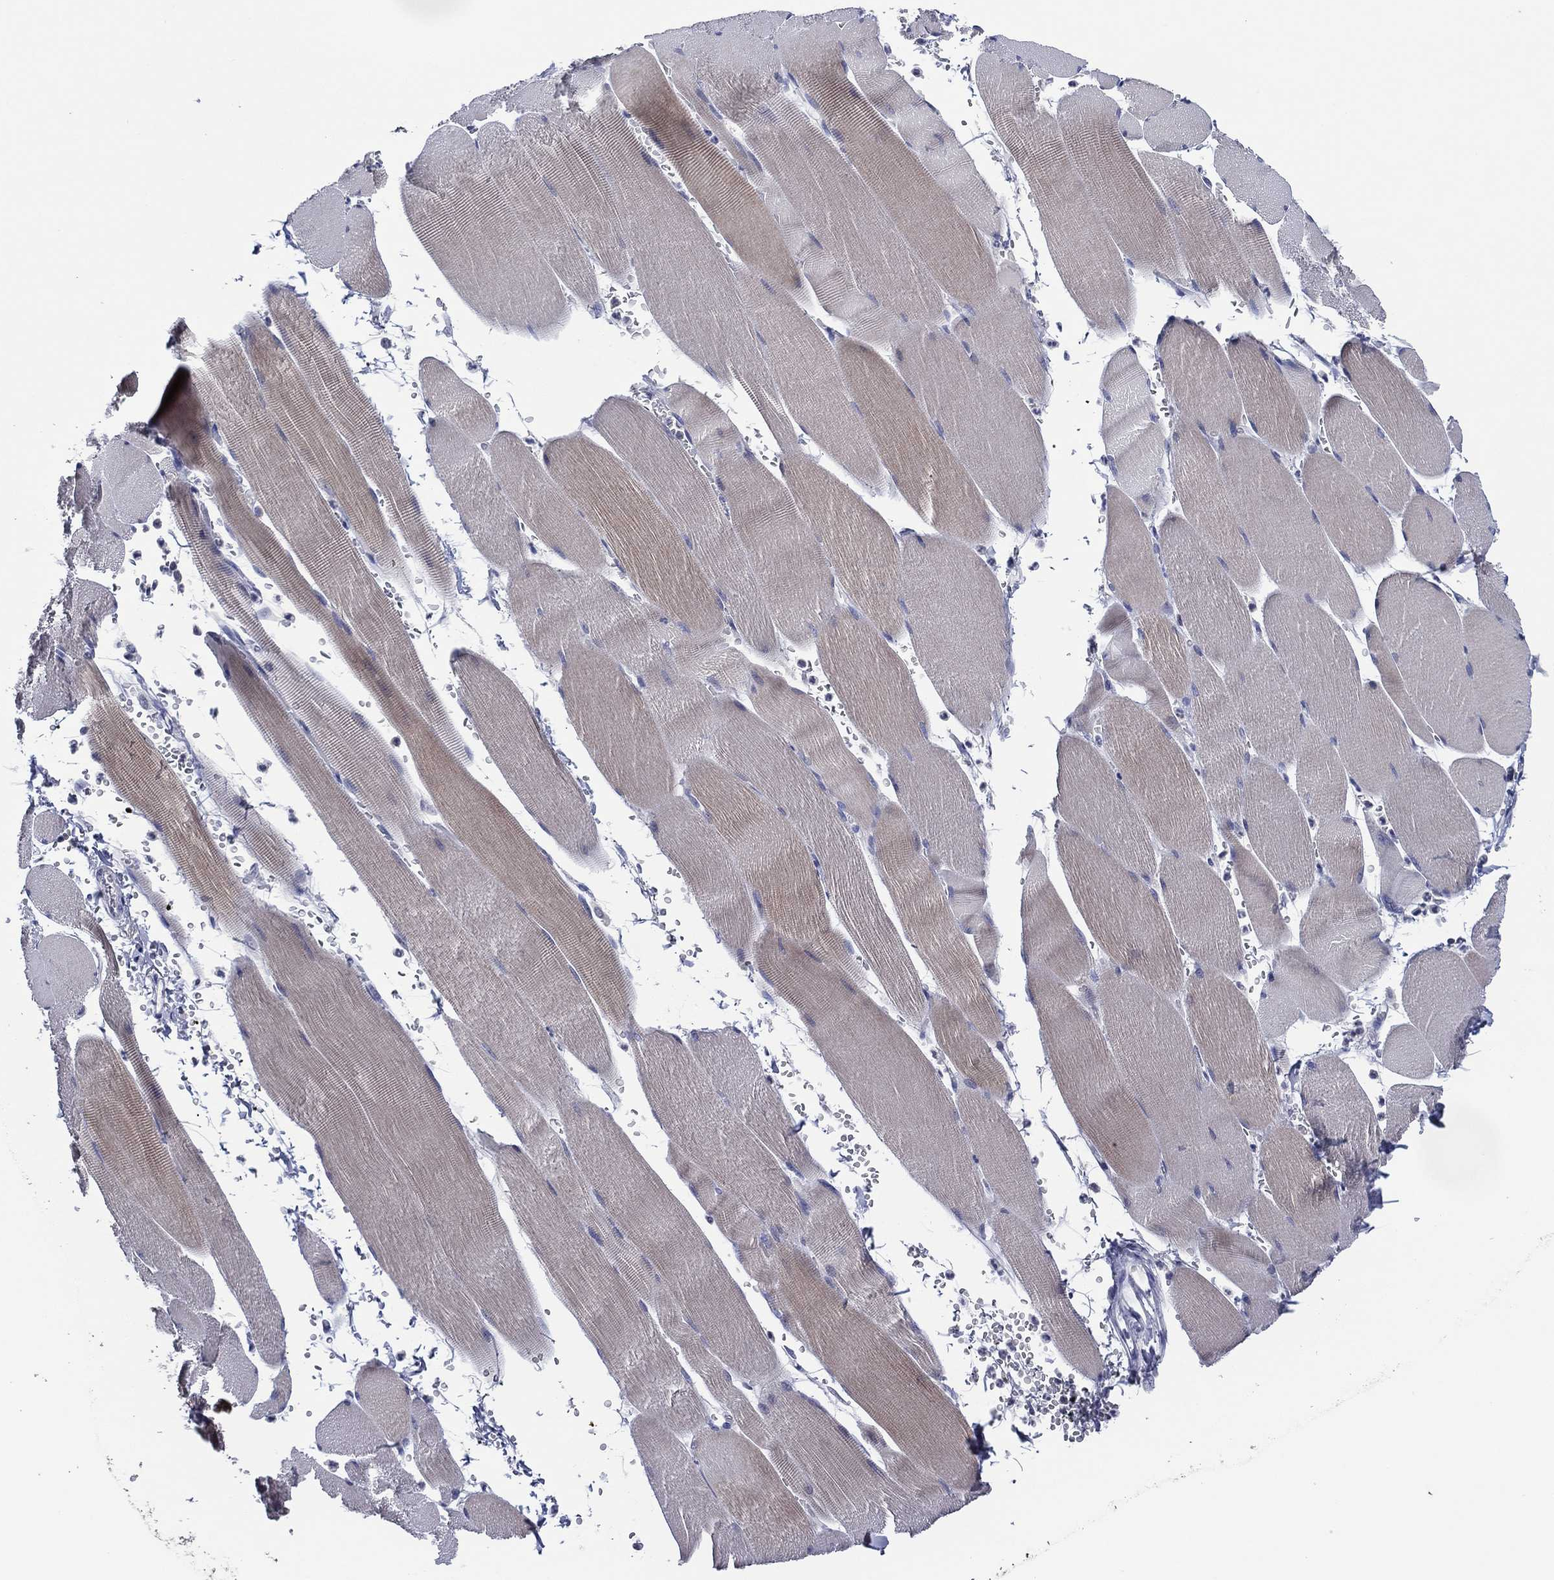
{"staining": {"intensity": "negative", "quantity": "none", "location": "none"}, "tissue": "skeletal muscle", "cell_type": "Myocytes", "image_type": "normal", "snomed": [{"axis": "morphology", "description": "Normal tissue, NOS"}, {"axis": "topography", "description": "Skeletal muscle"}], "caption": "Immunohistochemical staining of benign skeletal muscle demonstrates no significant positivity in myocytes. Nuclei are stained in blue.", "gene": "TRIM31", "patient": {"sex": "male", "age": 56}}